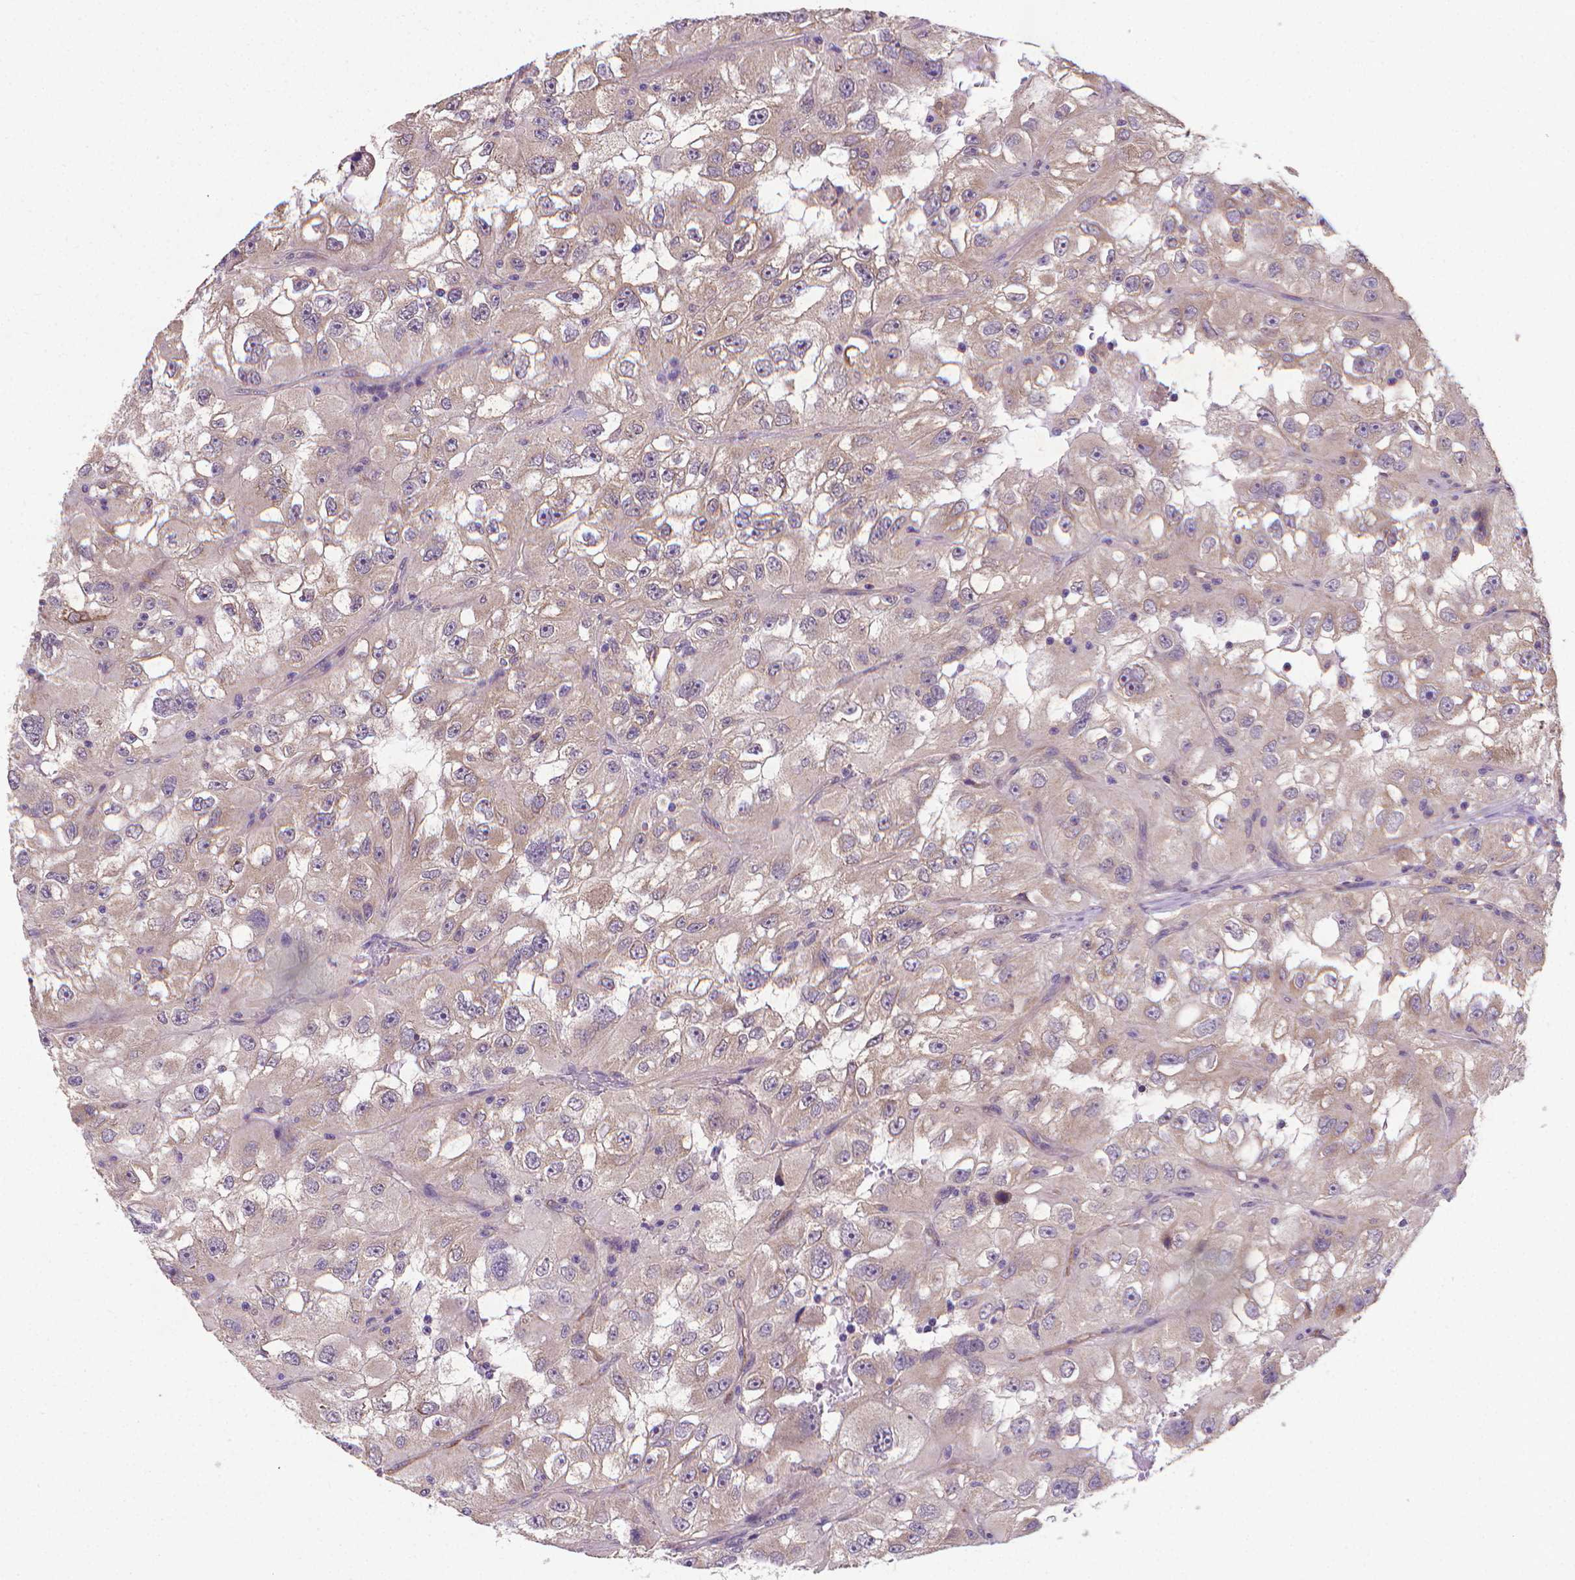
{"staining": {"intensity": "negative", "quantity": "none", "location": "none"}, "tissue": "renal cancer", "cell_type": "Tumor cells", "image_type": "cancer", "snomed": [{"axis": "morphology", "description": "Adenocarcinoma, NOS"}, {"axis": "topography", "description": "Kidney"}], "caption": "Tumor cells are negative for brown protein staining in renal adenocarcinoma.", "gene": "GPR63", "patient": {"sex": "male", "age": 64}}